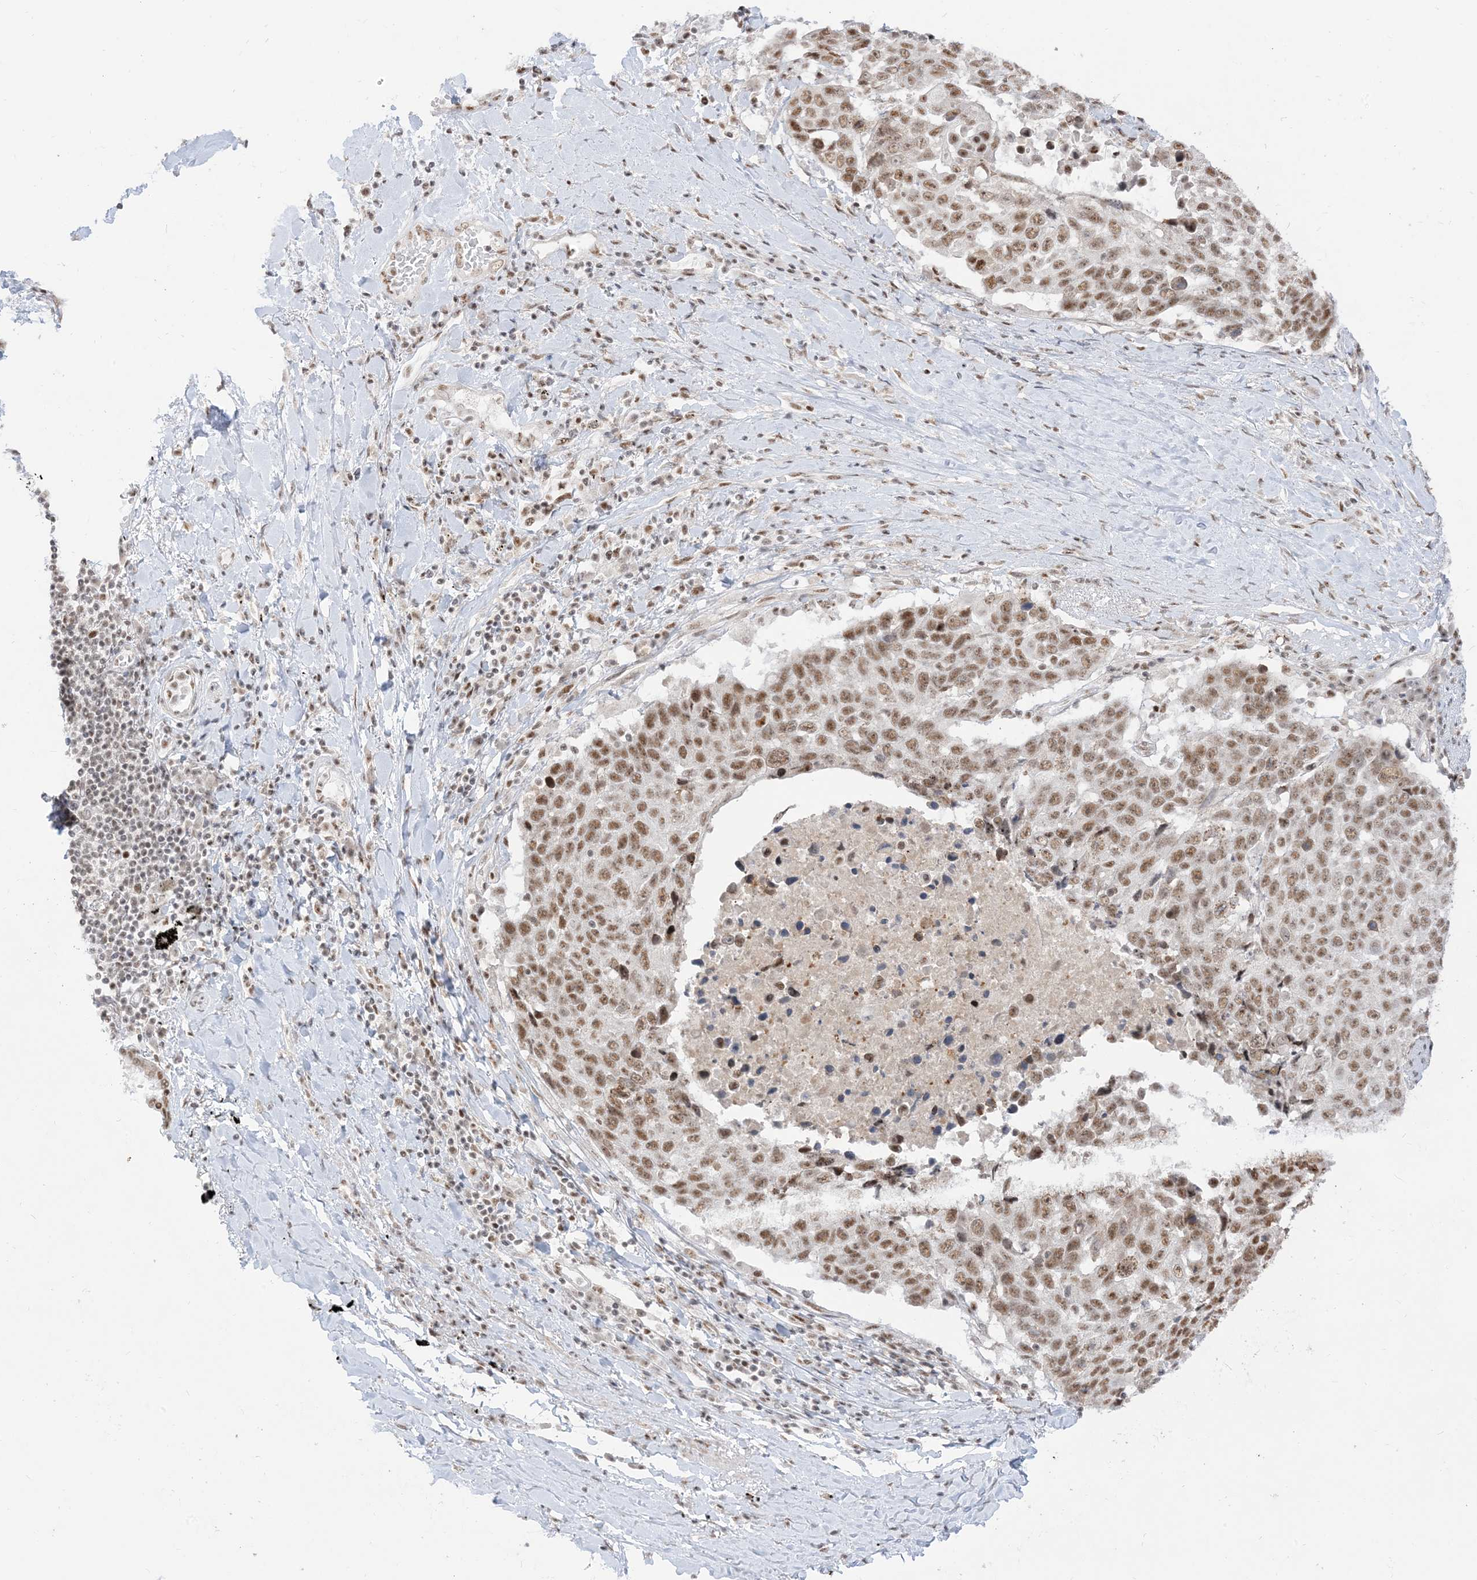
{"staining": {"intensity": "moderate", "quantity": ">75%", "location": "nuclear"}, "tissue": "lung cancer", "cell_type": "Tumor cells", "image_type": "cancer", "snomed": [{"axis": "morphology", "description": "Squamous cell carcinoma, NOS"}, {"axis": "topography", "description": "Lung"}], "caption": "The image reveals a brown stain indicating the presence of a protein in the nuclear of tumor cells in squamous cell carcinoma (lung).", "gene": "ARGLU1", "patient": {"sex": "male", "age": 66}}